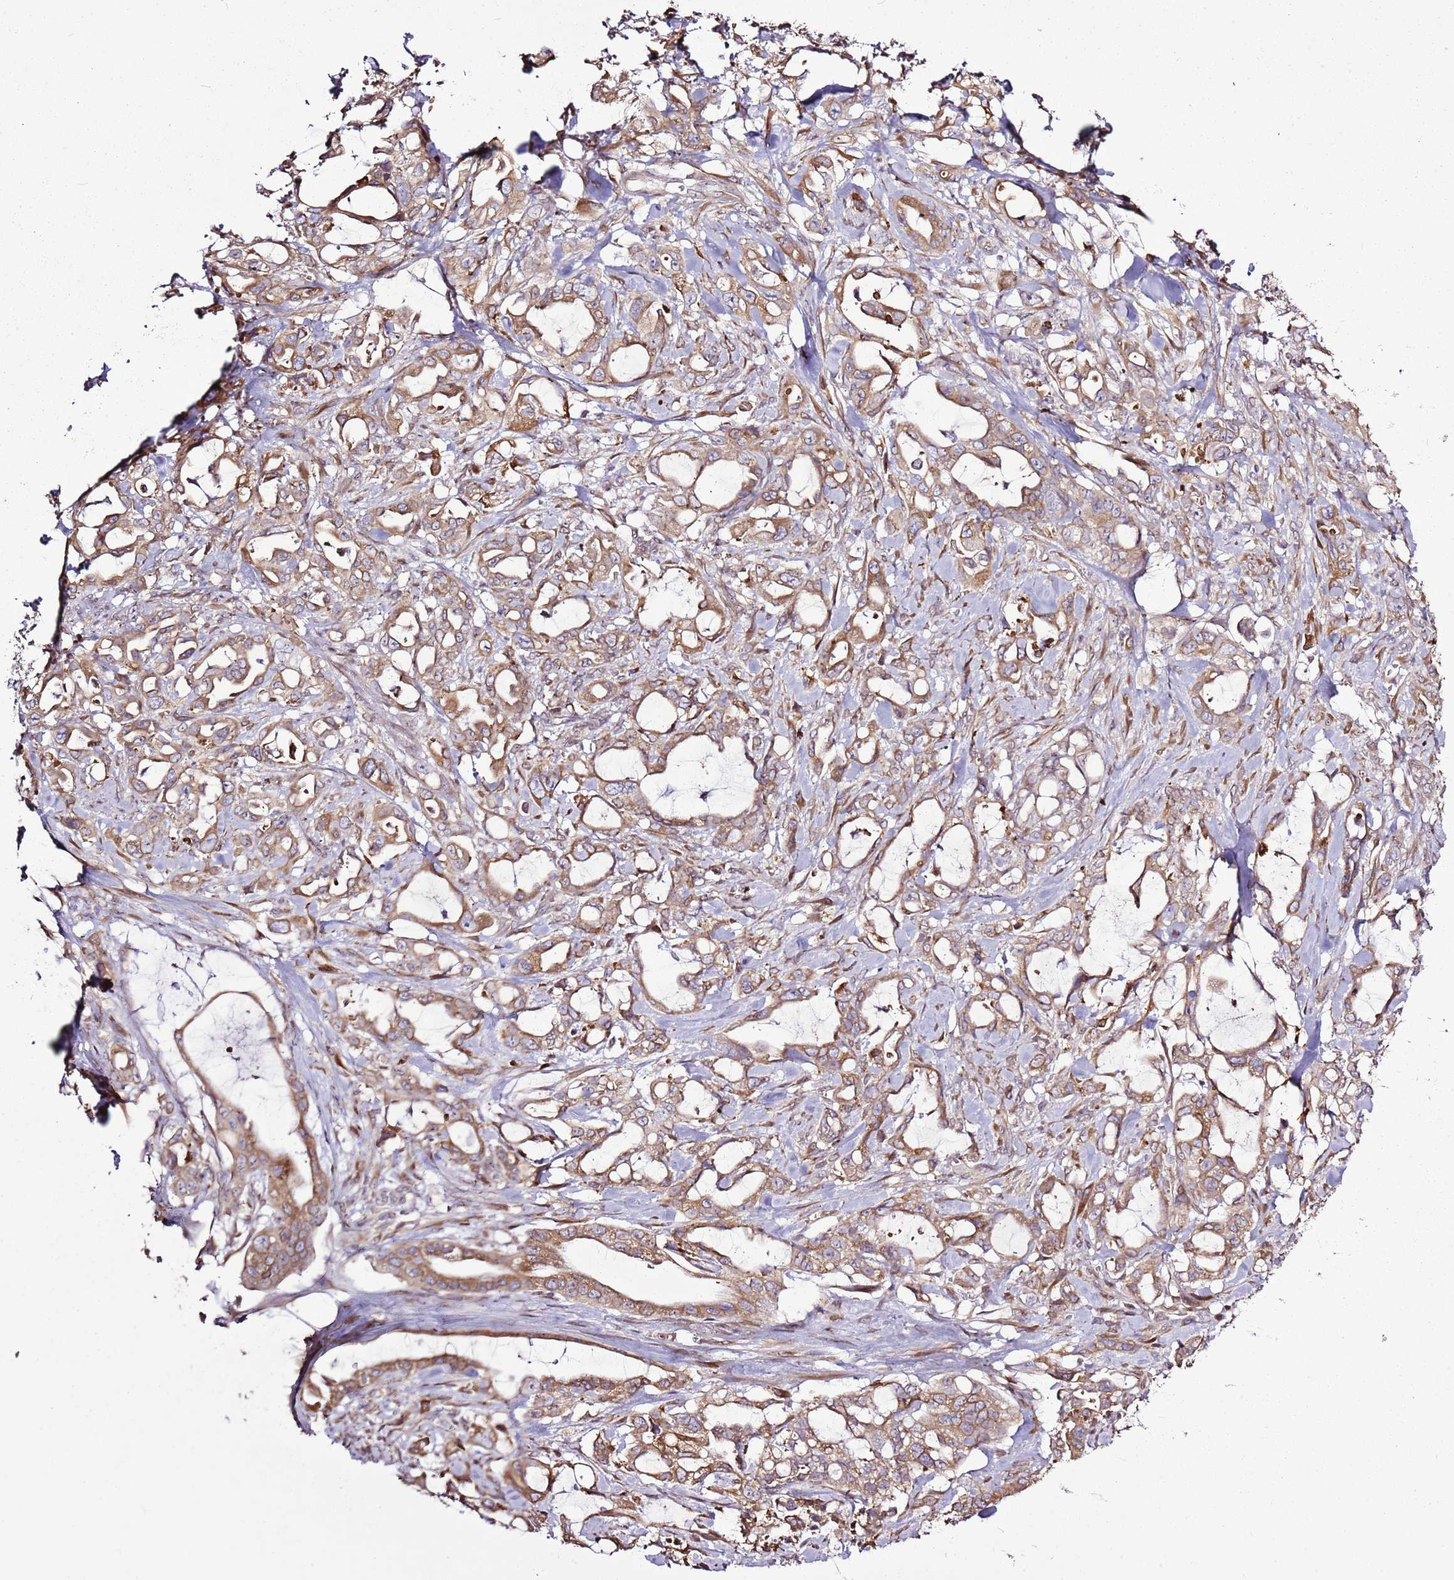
{"staining": {"intensity": "moderate", "quantity": ">75%", "location": "cytoplasmic/membranous"}, "tissue": "pancreatic cancer", "cell_type": "Tumor cells", "image_type": "cancer", "snomed": [{"axis": "morphology", "description": "Adenocarcinoma, NOS"}, {"axis": "topography", "description": "Pancreas"}], "caption": "DAB (3,3'-diaminobenzidine) immunohistochemical staining of human pancreatic adenocarcinoma reveals moderate cytoplasmic/membranous protein expression in approximately >75% of tumor cells.", "gene": "TMED10", "patient": {"sex": "female", "age": 61}}